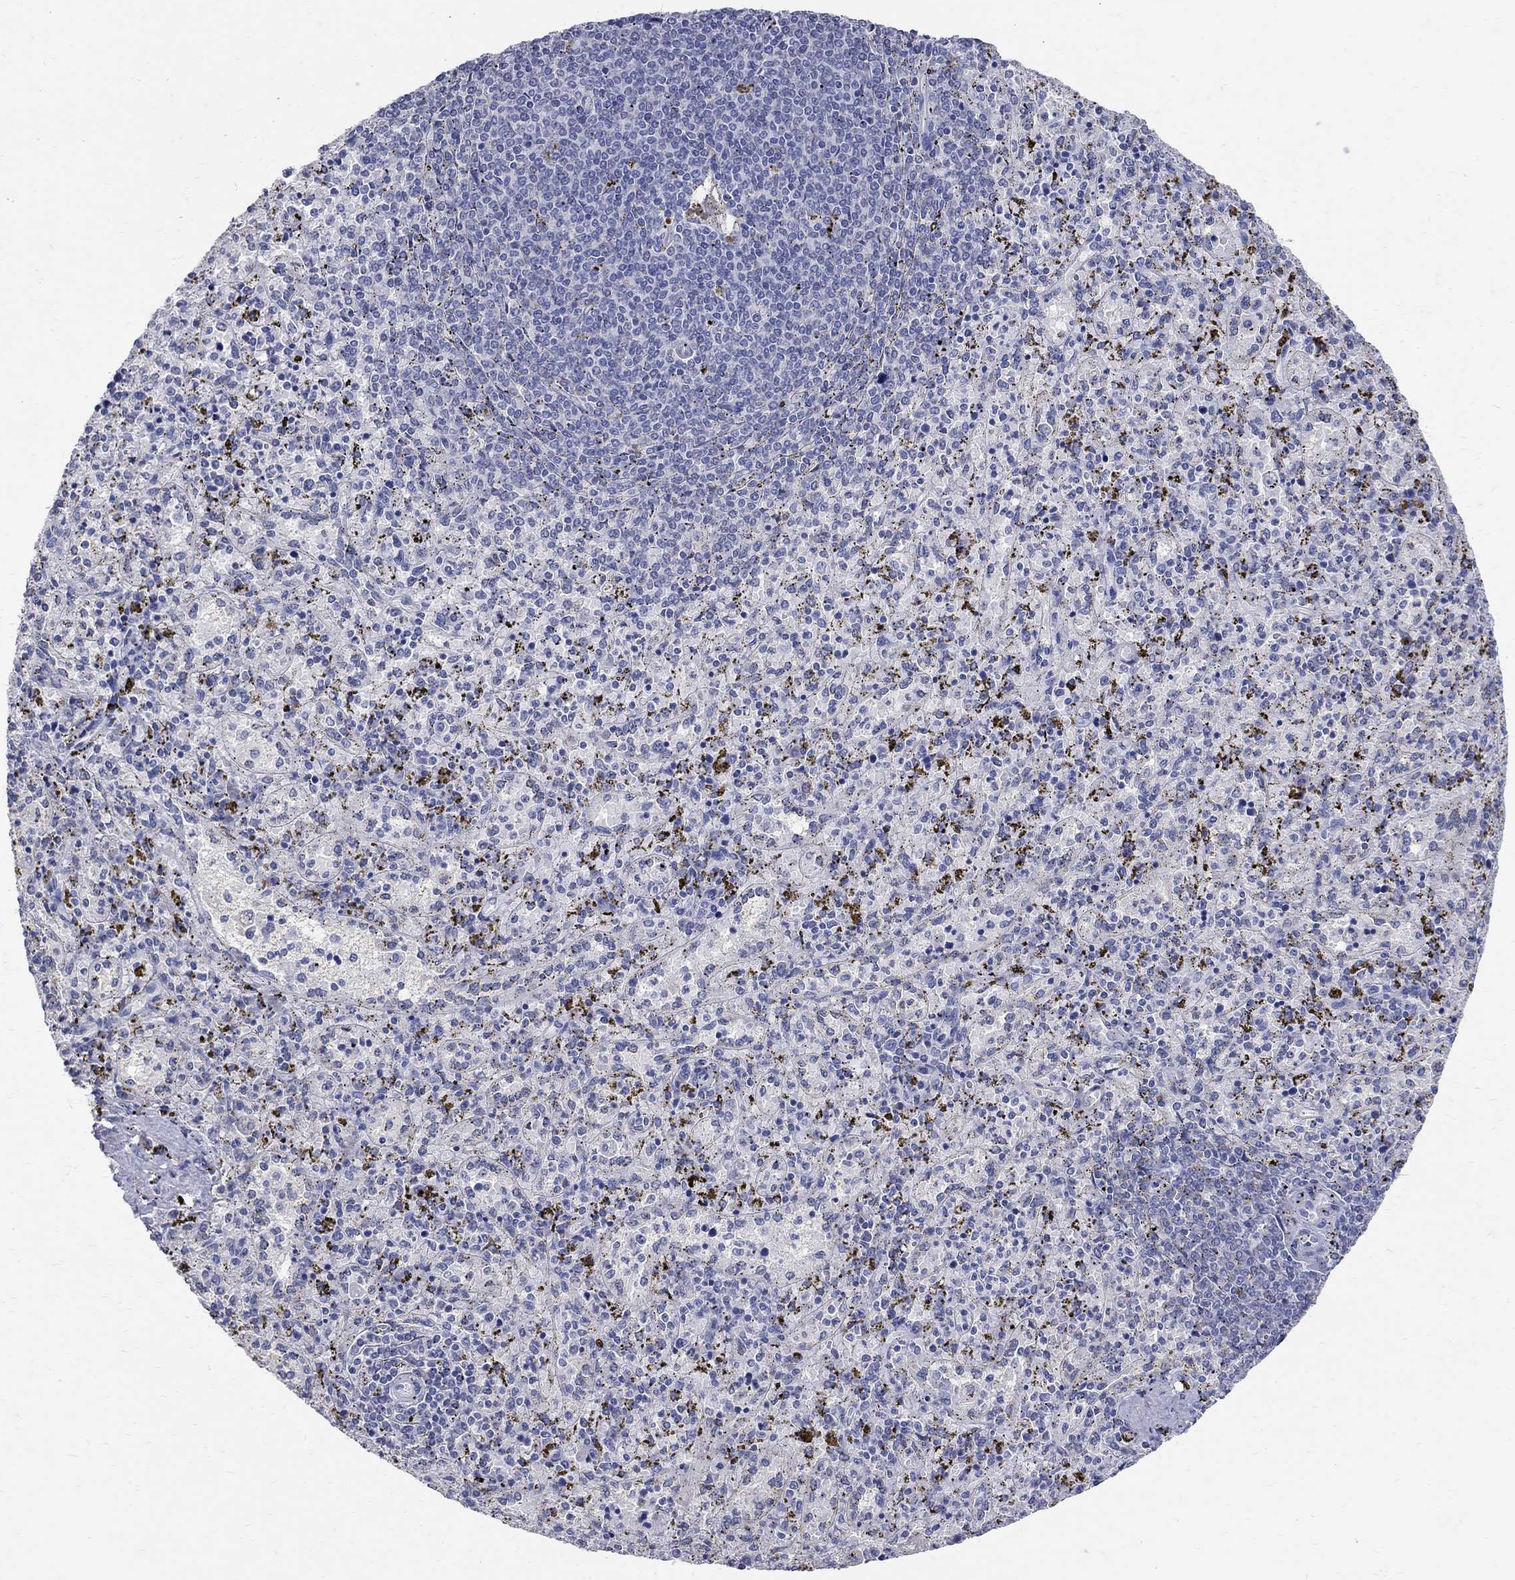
{"staining": {"intensity": "negative", "quantity": "none", "location": "none"}, "tissue": "spleen", "cell_type": "Cells in red pulp", "image_type": "normal", "snomed": [{"axis": "morphology", "description": "Normal tissue, NOS"}, {"axis": "topography", "description": "Spleen"}], "caption": "High power microscopy micrograph of an immunohistochemistry image of benign spleen, revealing no significant positivity in cells in red pulp.", "gene": "SOX2", "patient": {"sex": "female", "age": 50}}